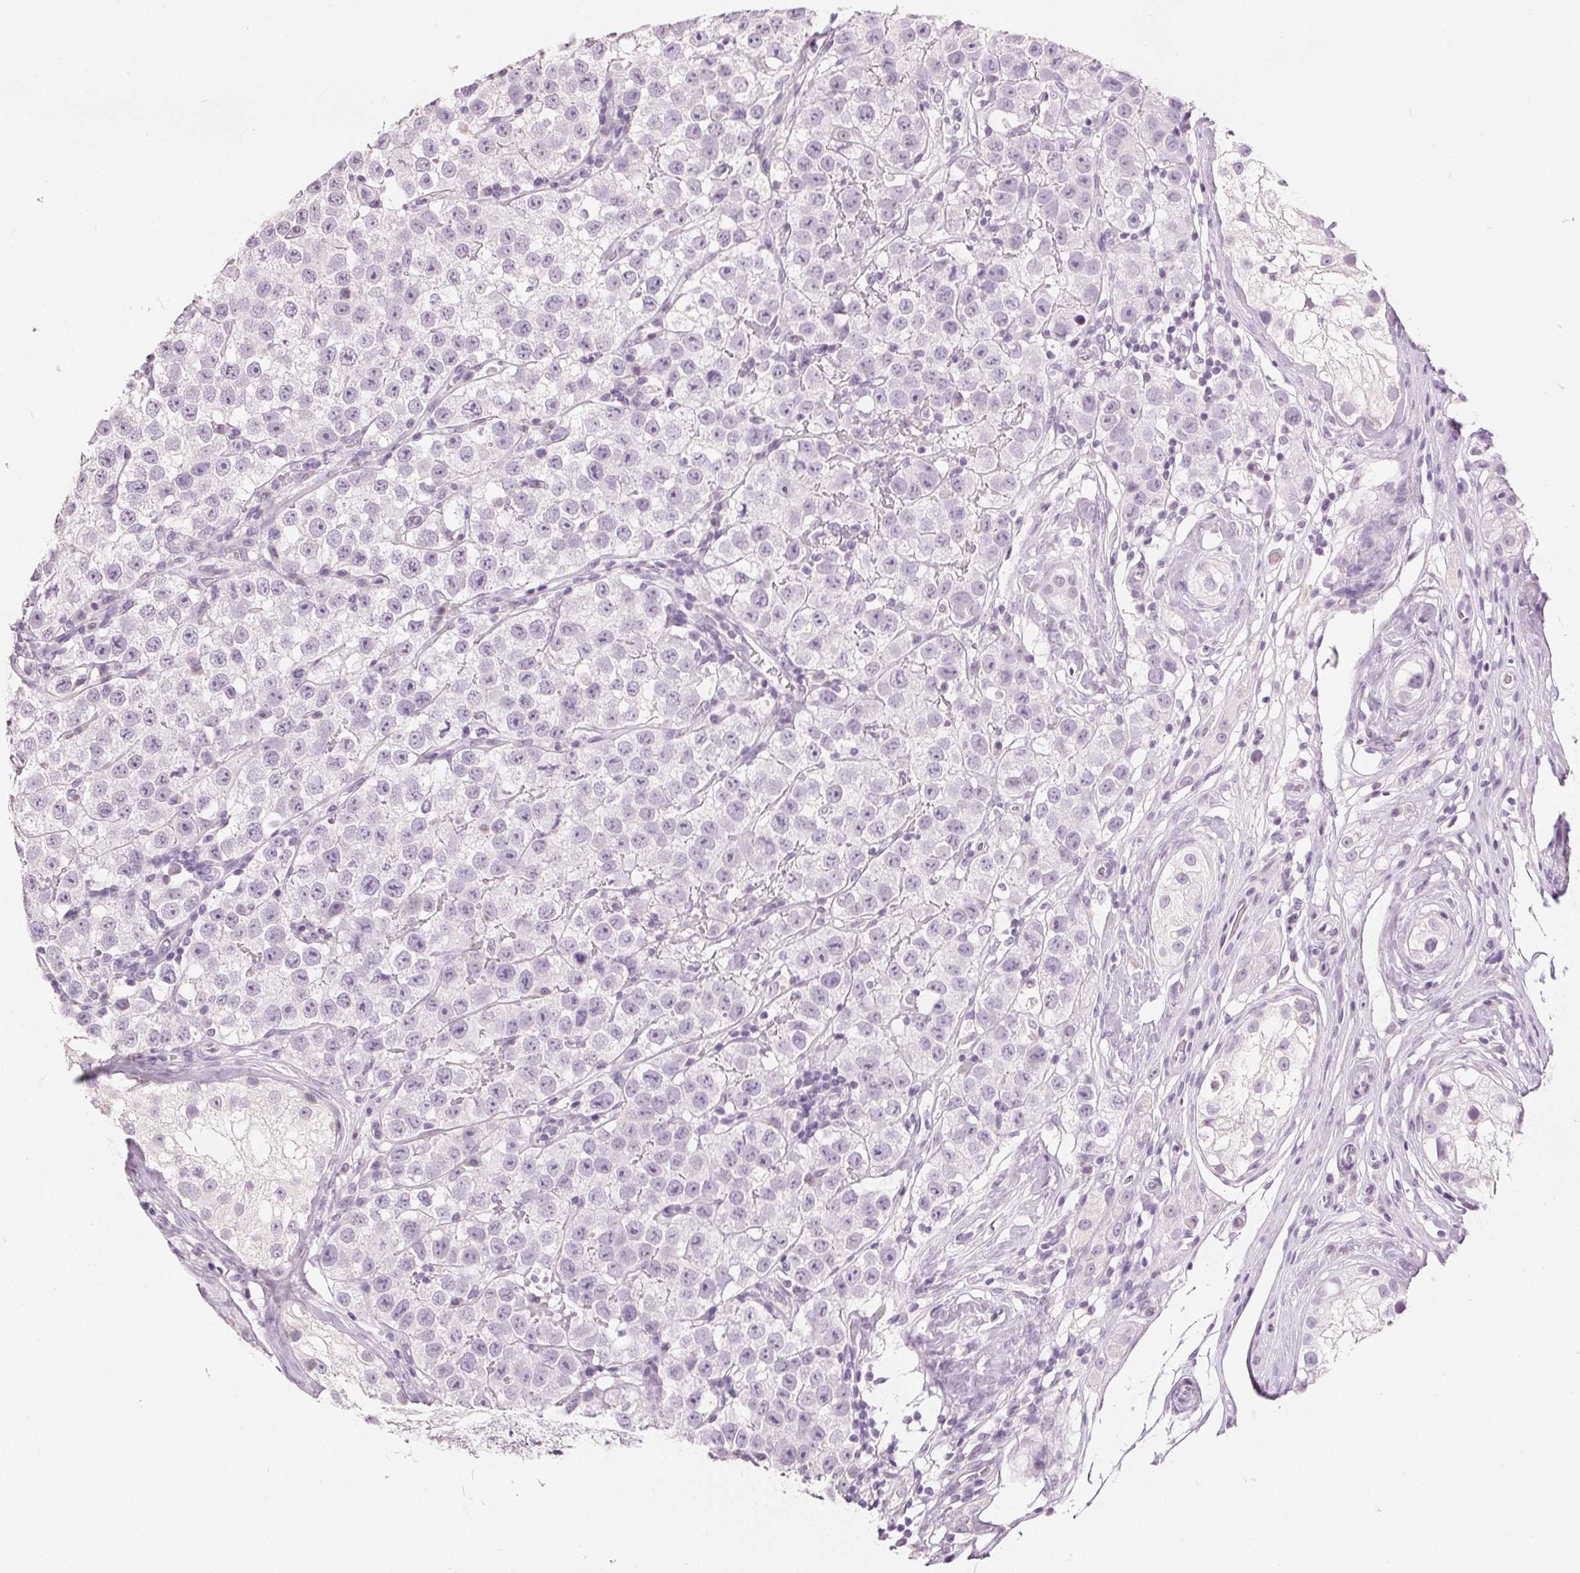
{"staining": {"intensity": "negative", "quantity": "none", "location": "none"}, "tissue": "testis cancer", "cell_type": "Tumor cells", "image_type": "cancer", "snomed": [{"axis": "morphology", "description": "Seminoma, NOS"}, {"axis": "topography", "description": "Testis"}], "caption": "Immunohistochemical staining of human testis cancer (seminoma) shows no significant staining in tumor cells.", "gene": "CA12", "patient": {"sex": "male", "age": 34}}